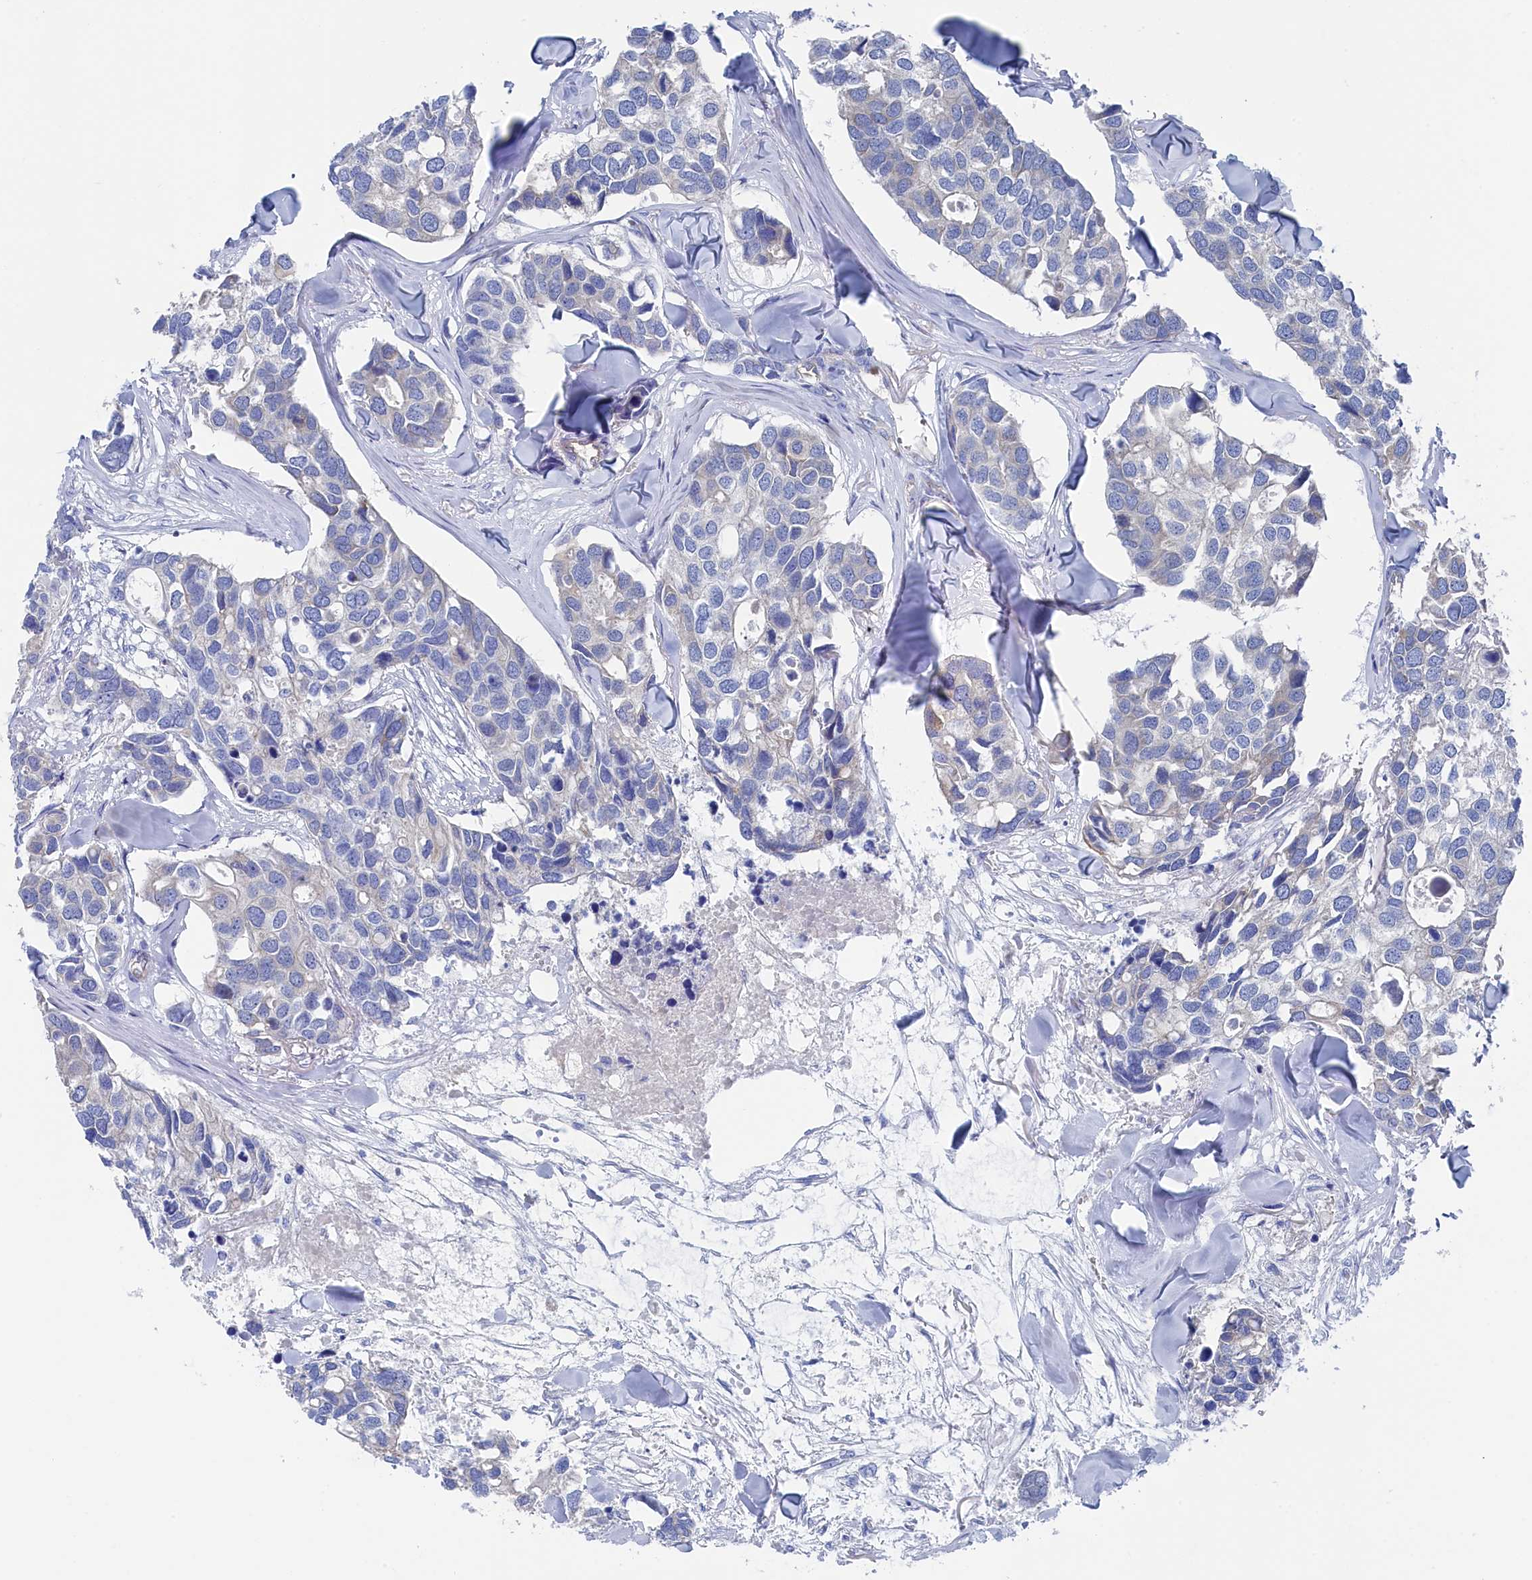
{"staining": {"intensity": "negative", "quantity": "none", "location": "none"}, "tissue": "breast cancer", "cell_type": "Tumor cells", "image_type": "cancer", "snomed": [{"axis": "morphology", "description": "Duct carcinoma"}, {"axis": "topography", "description": "Breast"}], "caption": "IHC of breast intraductal carcinoma exhibits no positivity in tumor cells. (Immunohistochemistry, brightfield microscopy, high magnification).", "gene": "TMOD2", "patient": {"sex": "female", "age": 83}}